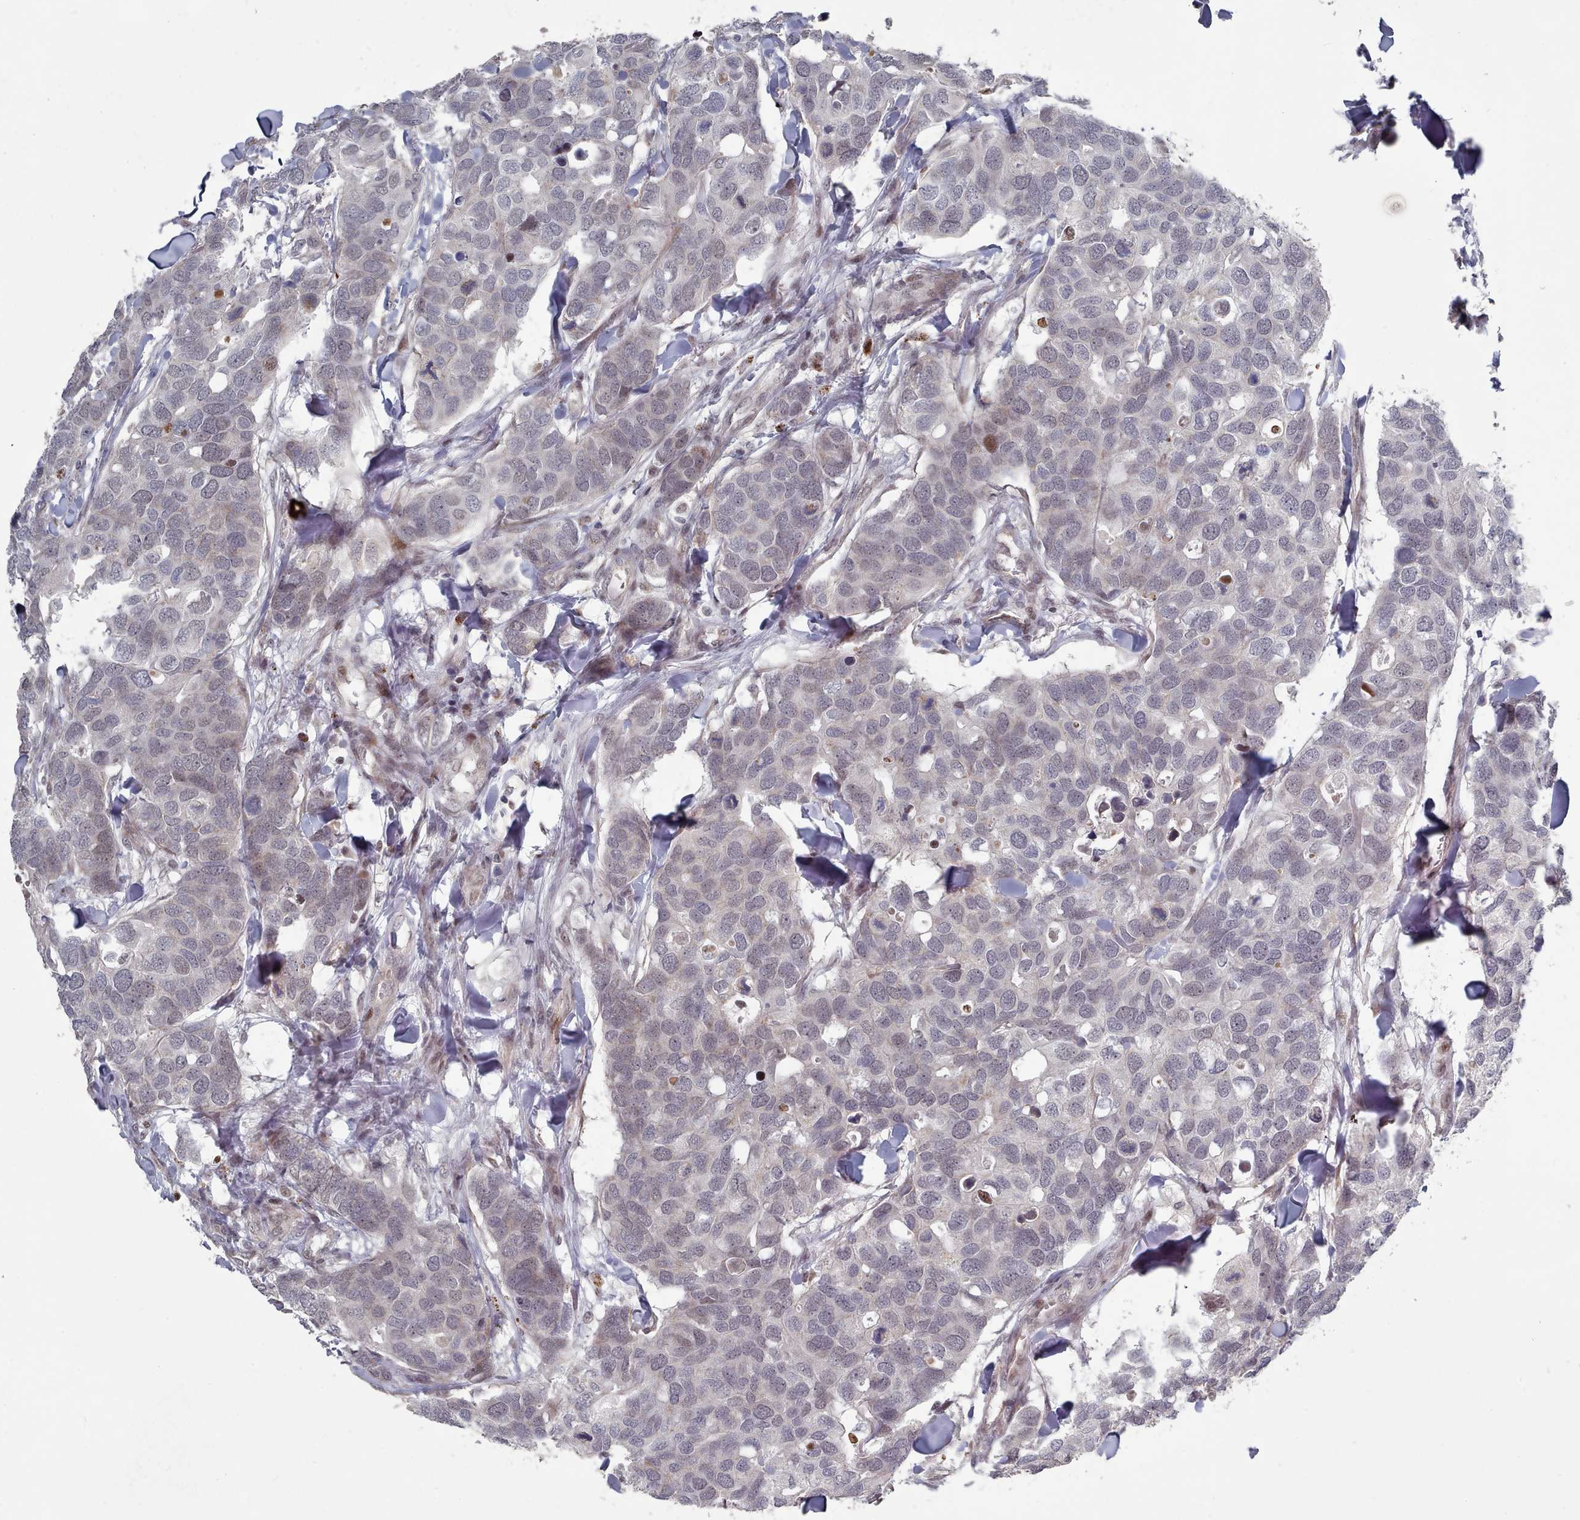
{"staining": {"intensity": "negative", "quantity": "none", "location": "none"}, "tissue": "breast cancer", "cell_type": "Tumor cells", "image_type": "cancer", "snomed": [{"axis": "morphology", "description": "Duct carcinoma"}, {"axis": "topography", "description": "Breast"}], "caption": "Immunohistochemical staining of breast invasive ductal carcinoma exhibits no significant staining in tumor cells.", "gene": "CPSF4", "patient": {"sex": "female", "age": 83}}